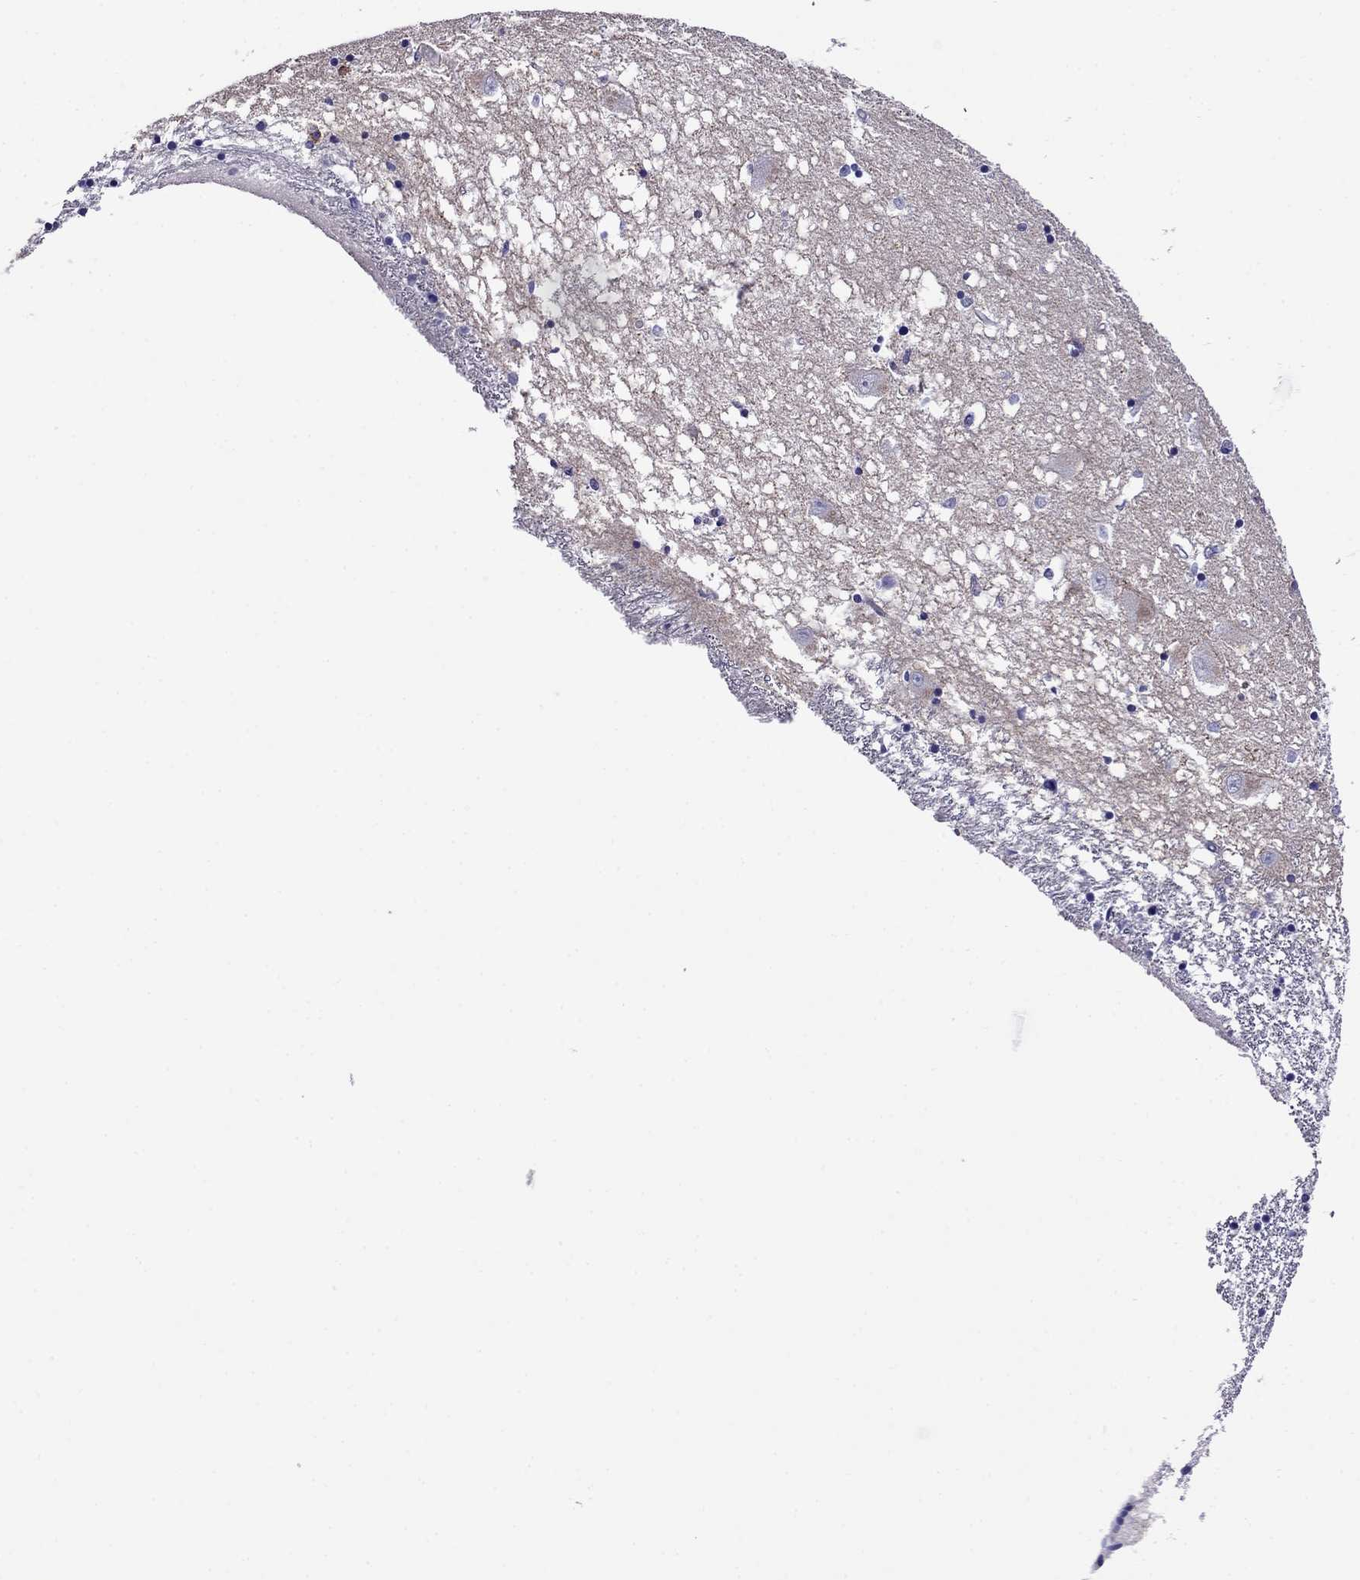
{"staining": {"intensity": "negative", "quantity": "none", "location": "none"}, "tissue": "caudate", "cell_type": "Glial cells", "image_type": "normal", "snomed": [{"axis": "morphology", "description": "Normal tissue, NOS"}, {"axis": "topography", "description": "Lateral ventricle wall"}], "caption": "This photomicrograph is of benign caudate stained with immunohistochemistry (IHC) to label a protein in brown with the nuclei are counter-stained blue. There is no expression in glial cells. (DAB IHC visualized using brightfield microscopy, high magnification).", "gene": "SCG2", "patient": {"sex": "female", "age": 71}}